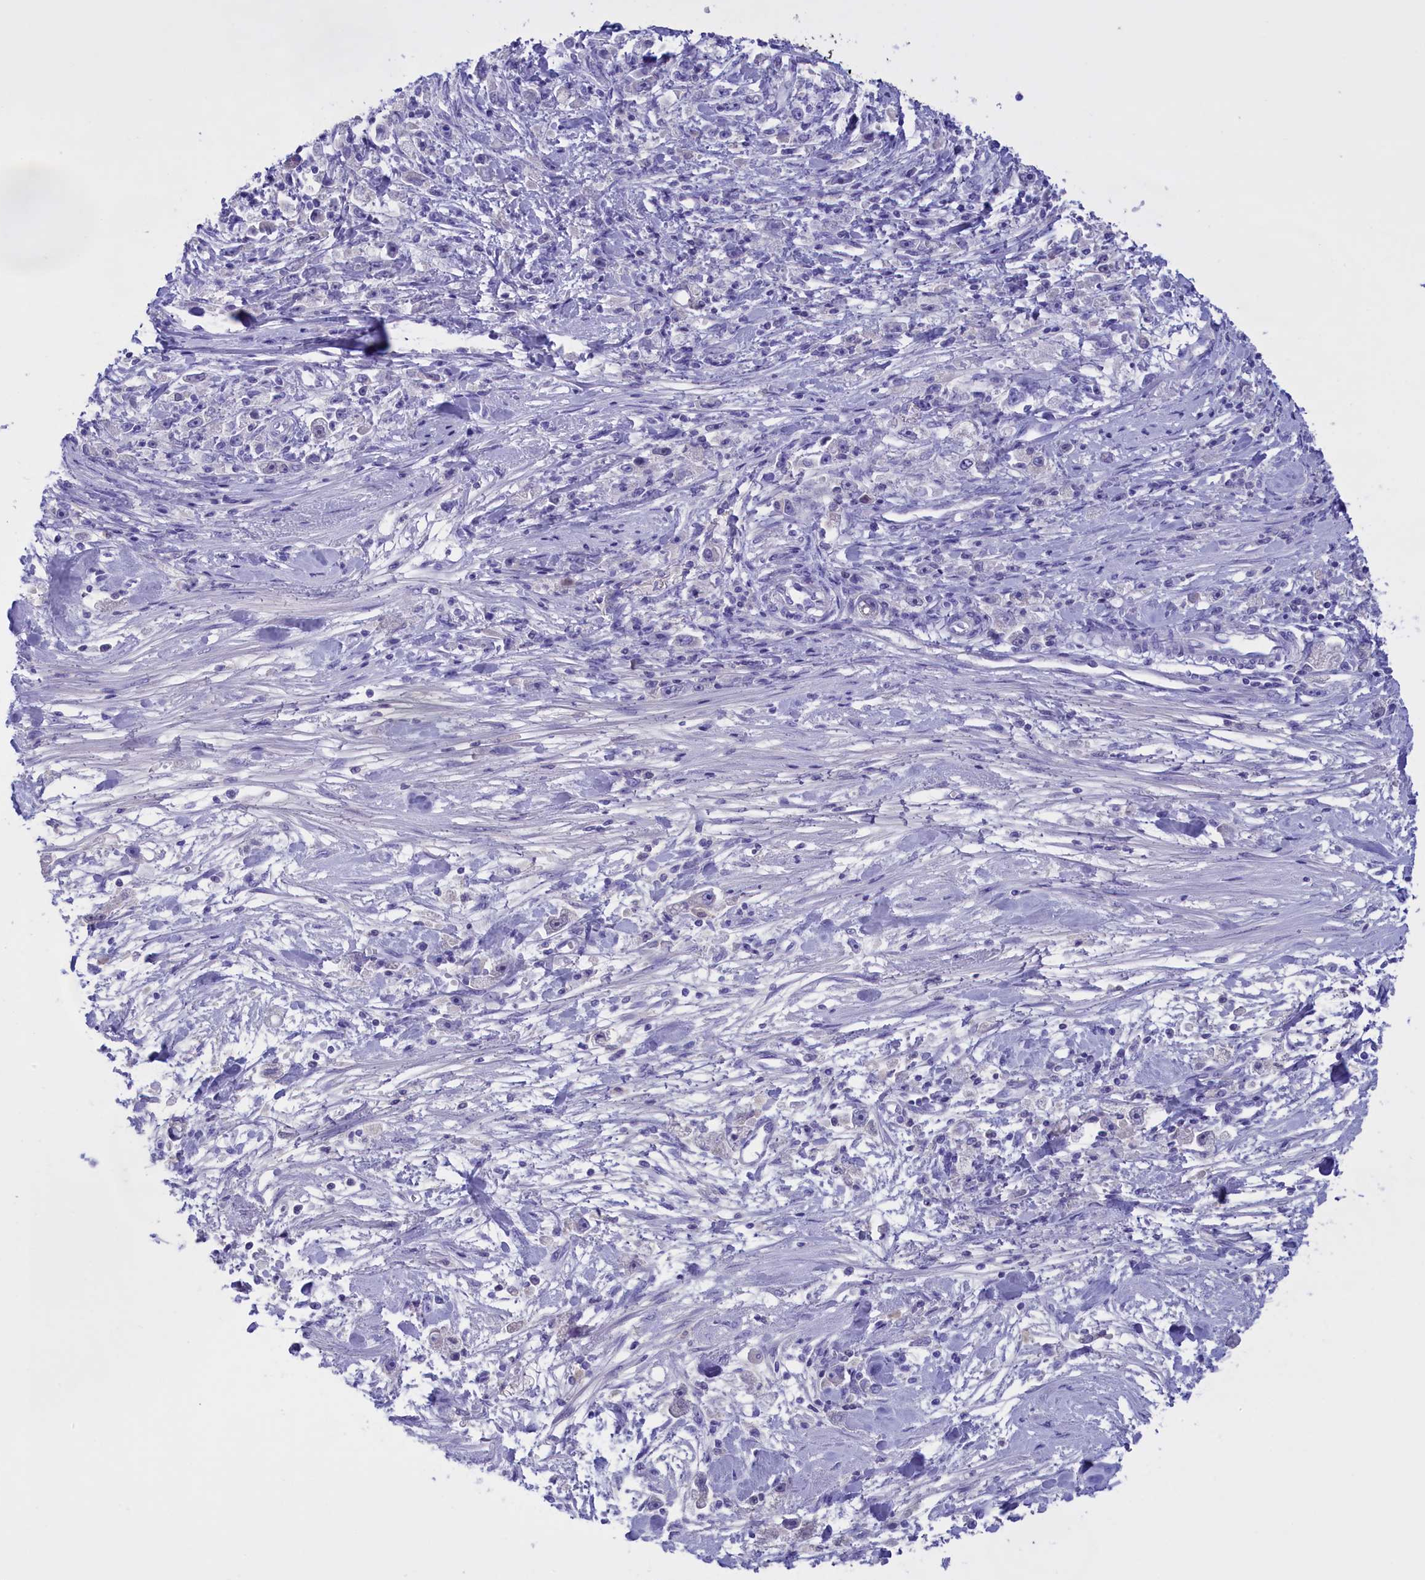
{"staining": {"intensity": "negative", "quantity": "none", "location": "none"}, "tissue": "stomach cancer", "cell_type": "Tumor cells", "image_type": "cancer", "snomed": [{"axis": "morphology", "description": "Adenocarcinoma, NOS"}, {"axis": "topography", "description": "Stomach"}], "caption": "DAB immunohistochemical staining of human adenocarcinoma (stomach) demonstrates no significant expression in tumor cells.", "gene": "PROK2", "patient": {"sex": "female", "age": 59}}